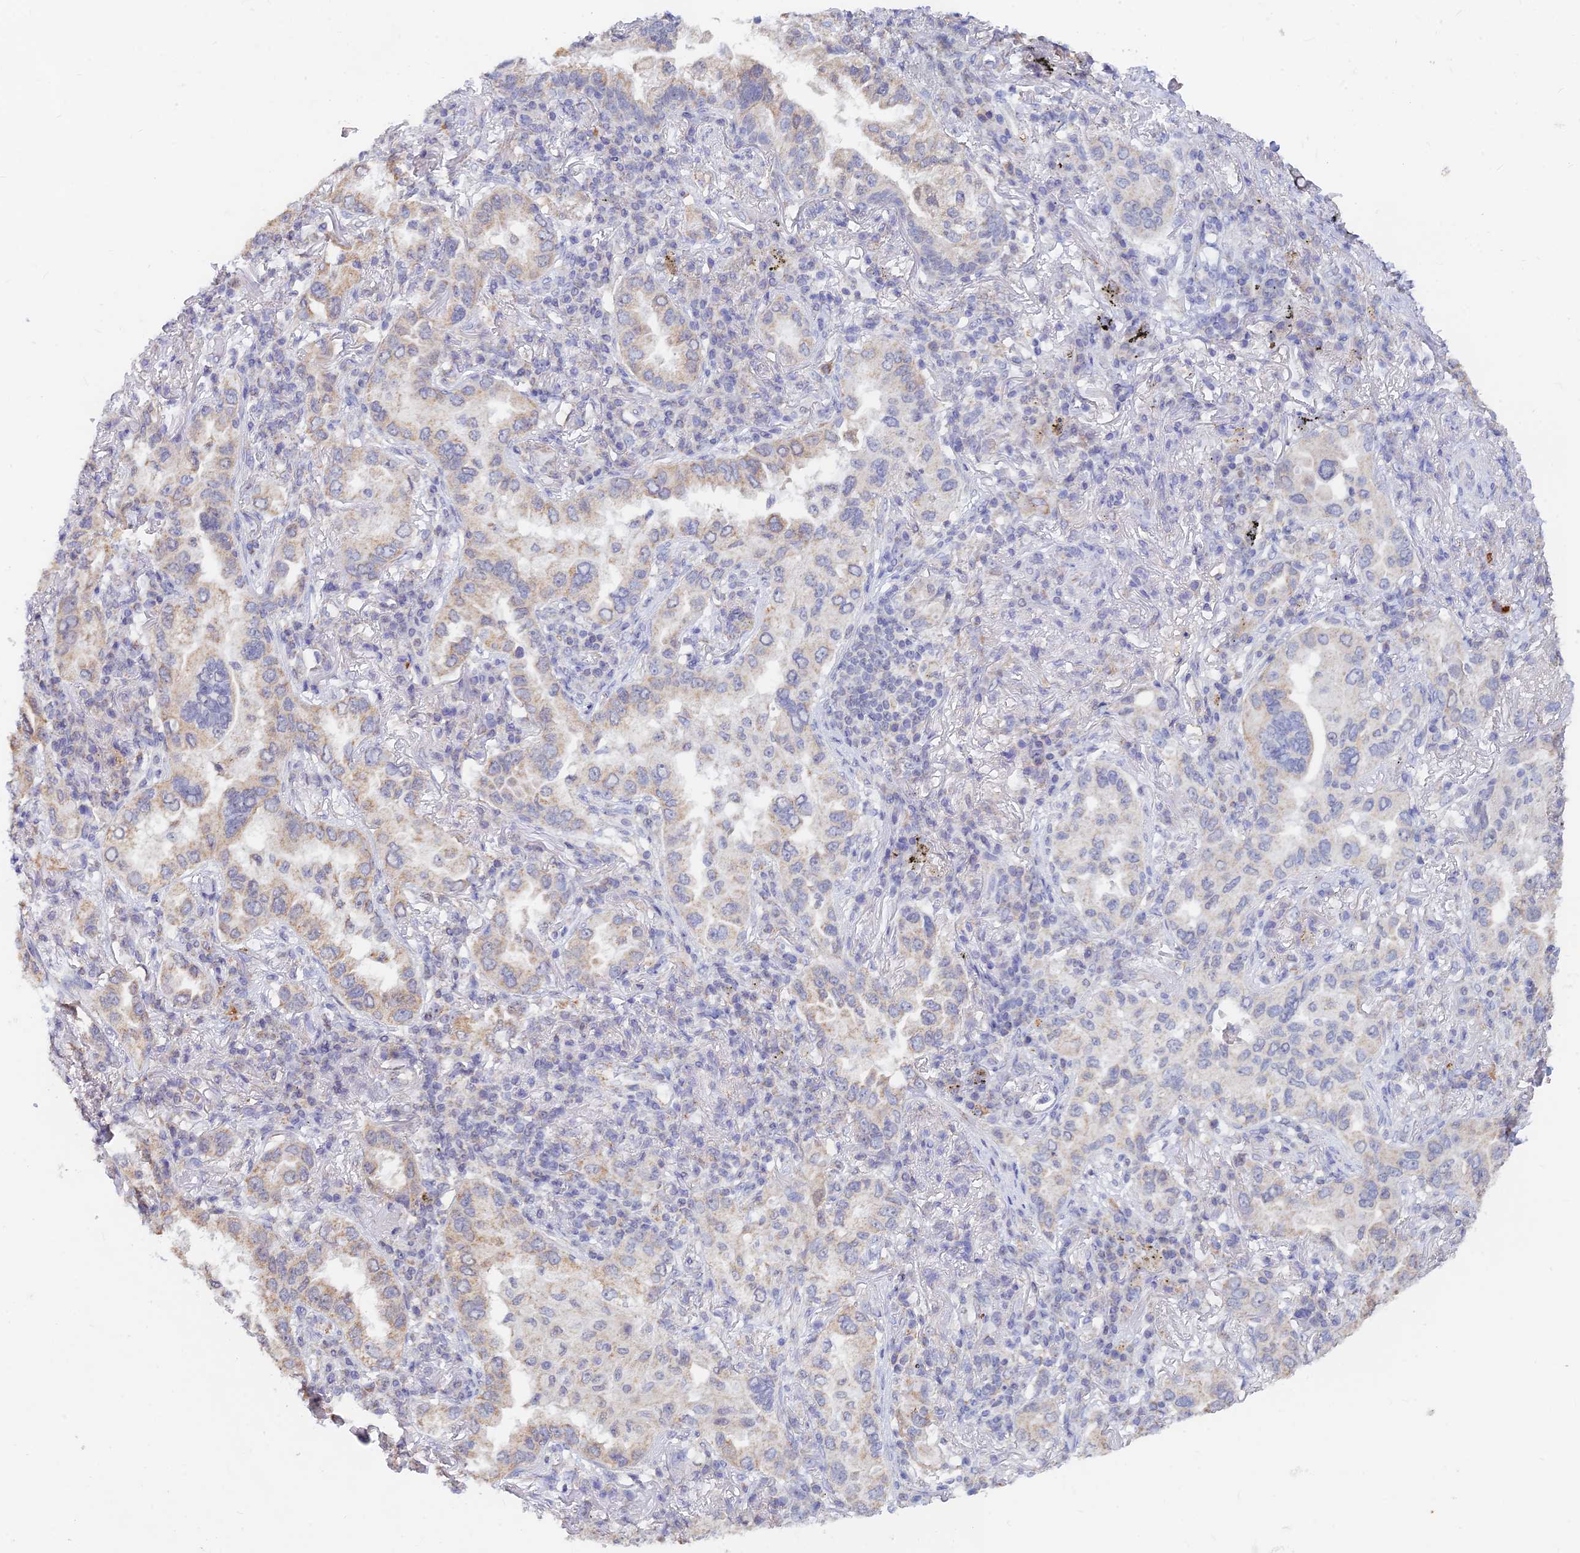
{"staining": {"intensity": "weak", "quantity": "25%-75%", "location": "cytoplasmic/membranous"}, "tissue": "lung cancer", "cell_type": "Tumor cells", "image_type": "cancer", "snomed": [{"axis": "morphology", "description": "Adenocarcinoma, NOS"}, {"axis": "topography", "description": "Lung"}], "caption": "DAB (3,3'-diaminobenzidine) immunohistochemical staining of human lung adenocarcinoma shows weak cytoplasmic/membranous protein expression in approximately 25%-75% of tumor cells.", "gene": "LRIF1", "patient": {"sex": "female", "age": 69}}